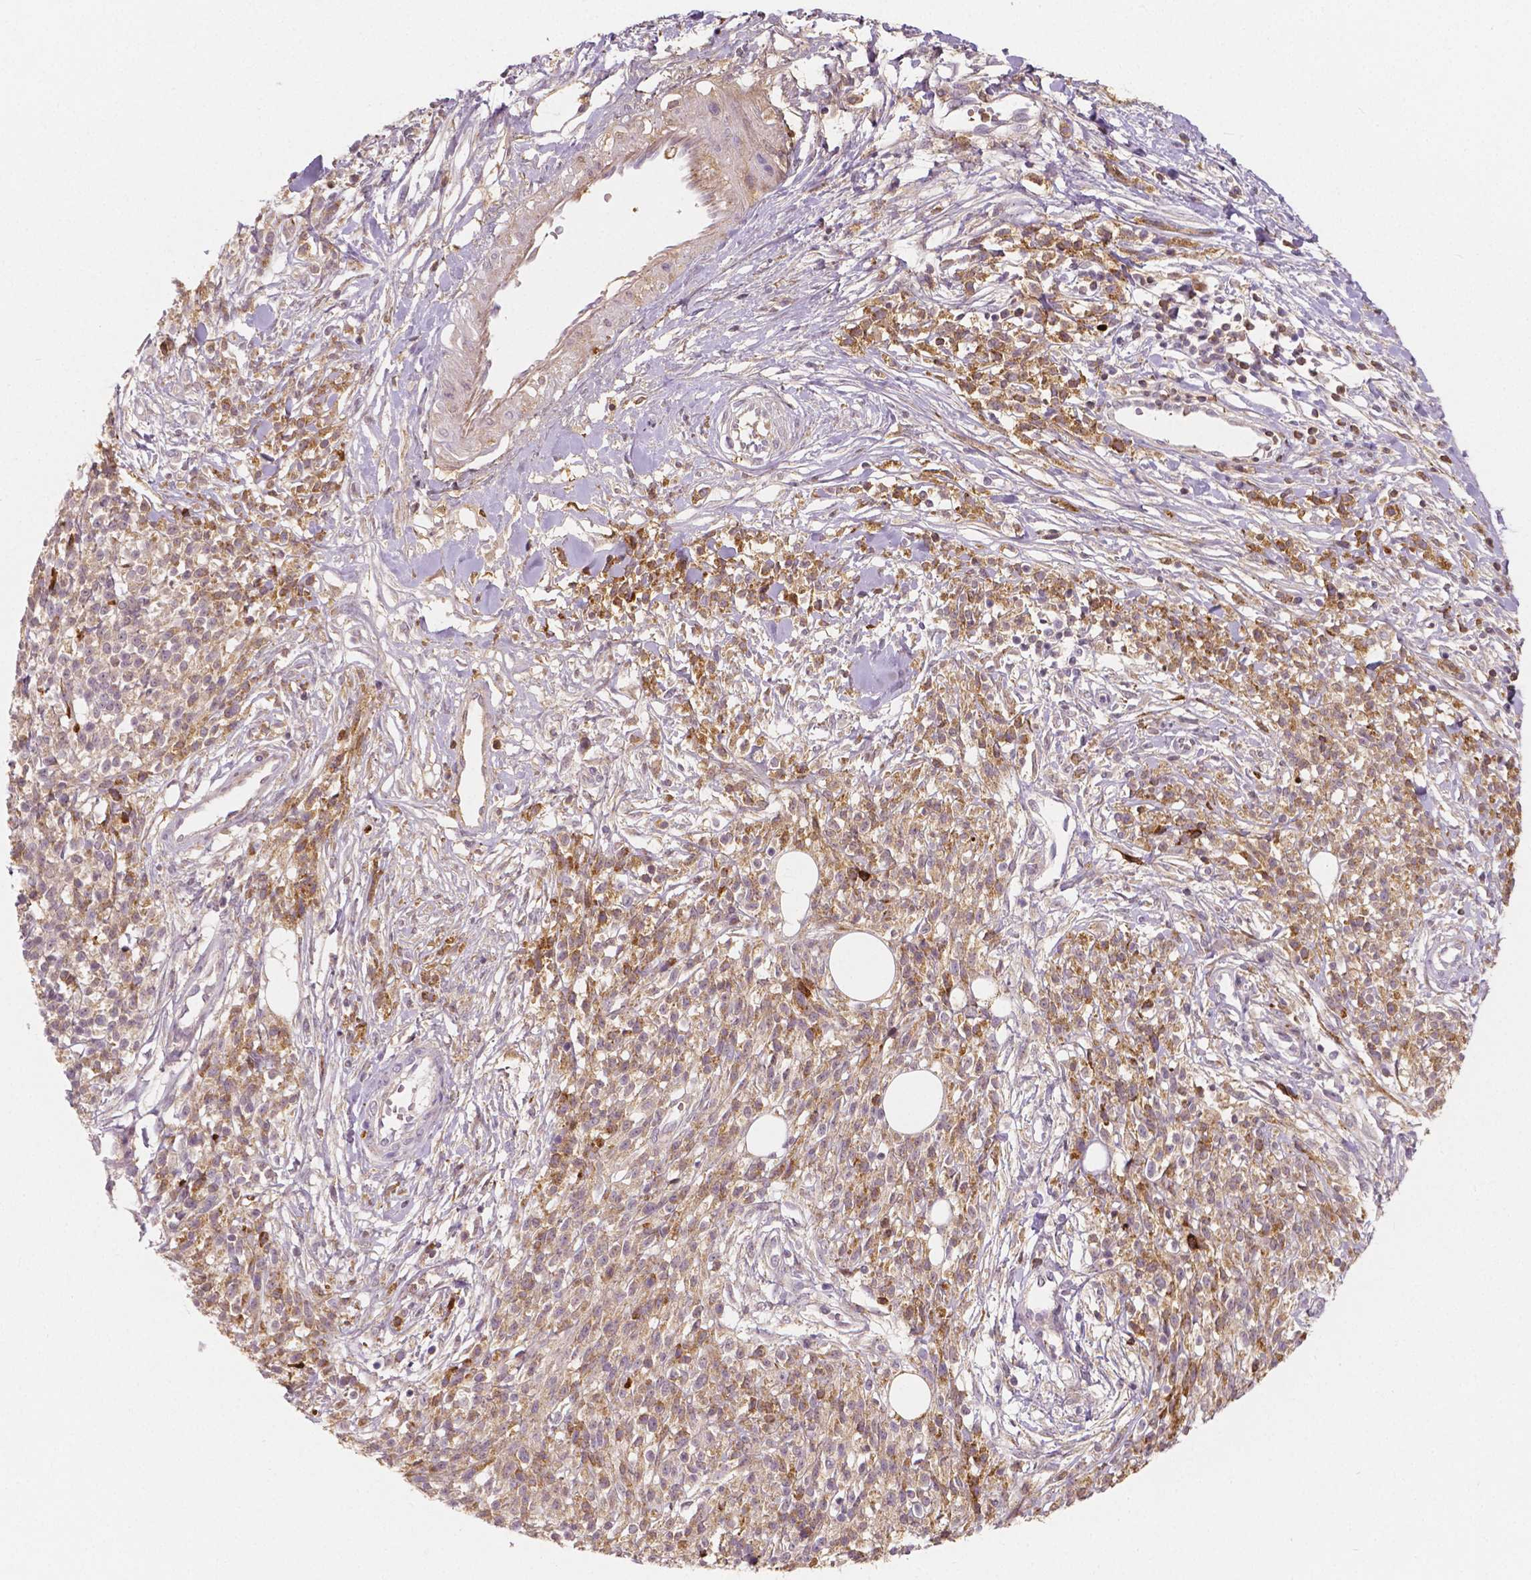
{"staining": {"intensity": "weak", "quantity": ">75%", "location": "cytoplasmic/membranous"}, "tissue": "melanoma", "cell_type": "Tumor cells", "image_type": "cancer", "snomed": [{"axis": "morphology", "description": "Malignant melanoma, NOS"}, {"axis": "topography", "description": "Skin"}, {"axis": "topography", "description": "Skin of trunk"}], "caption": "A photomicrograph of human malignant melanoma stained for a protein shows weak cytoplasmic/membranous brown staining in tumor cells.", "gene": "APOA4", "patient": {"sex": "male", "age": 74}}